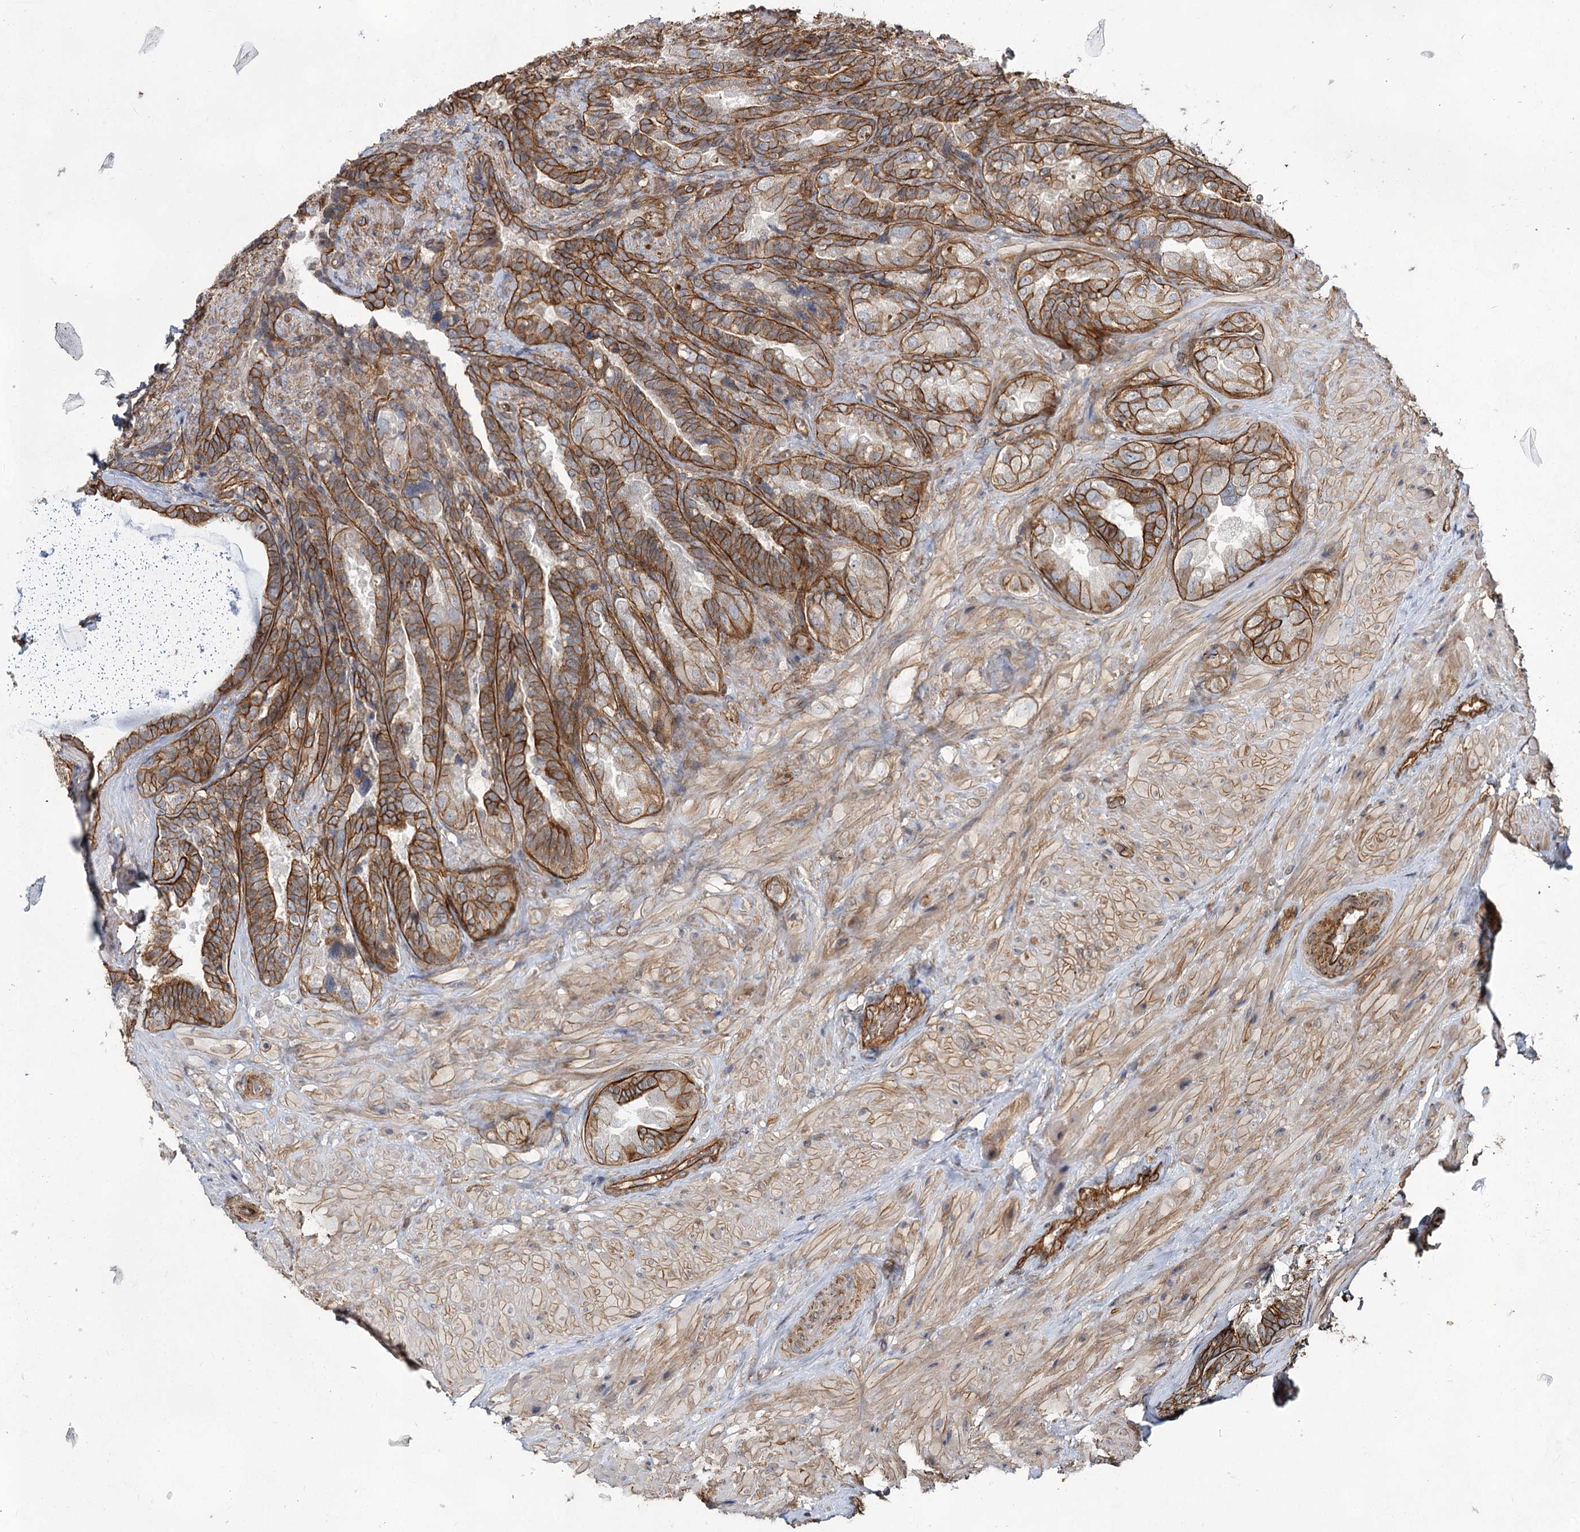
{"staining": {"intensity": "strong", "quantity": ">75%", "location": "cytoplasmic/membranous"}, "tissue": "seminal vesicle", "cell_type": "Glandular cells", "image_type": "normal", "snomed": [{"axis": "morphology", "description": "Normal tissue, NOS"}, {"axis": "topography", "description": "Prostate and seminal vesicle, NOS"}, {"axis": "topography", "description": "Prostate"}, {"axis": "topography", "description": "Seminal veicle"}], "caption": "Immunohistochemical staining of unremarkable human seminal vesicle demonstrates high levels of strong cytoplasmic/membranous positivity in about >75% of glandular cells. Using DAB (3,3'-diaminobenzidine) (brown) and hematoxylin (blue) stains, captured at high magnification using brightfield microscopy.", "gene": "IQSEC1", "patient": {"sex": "male", "age": 67}}